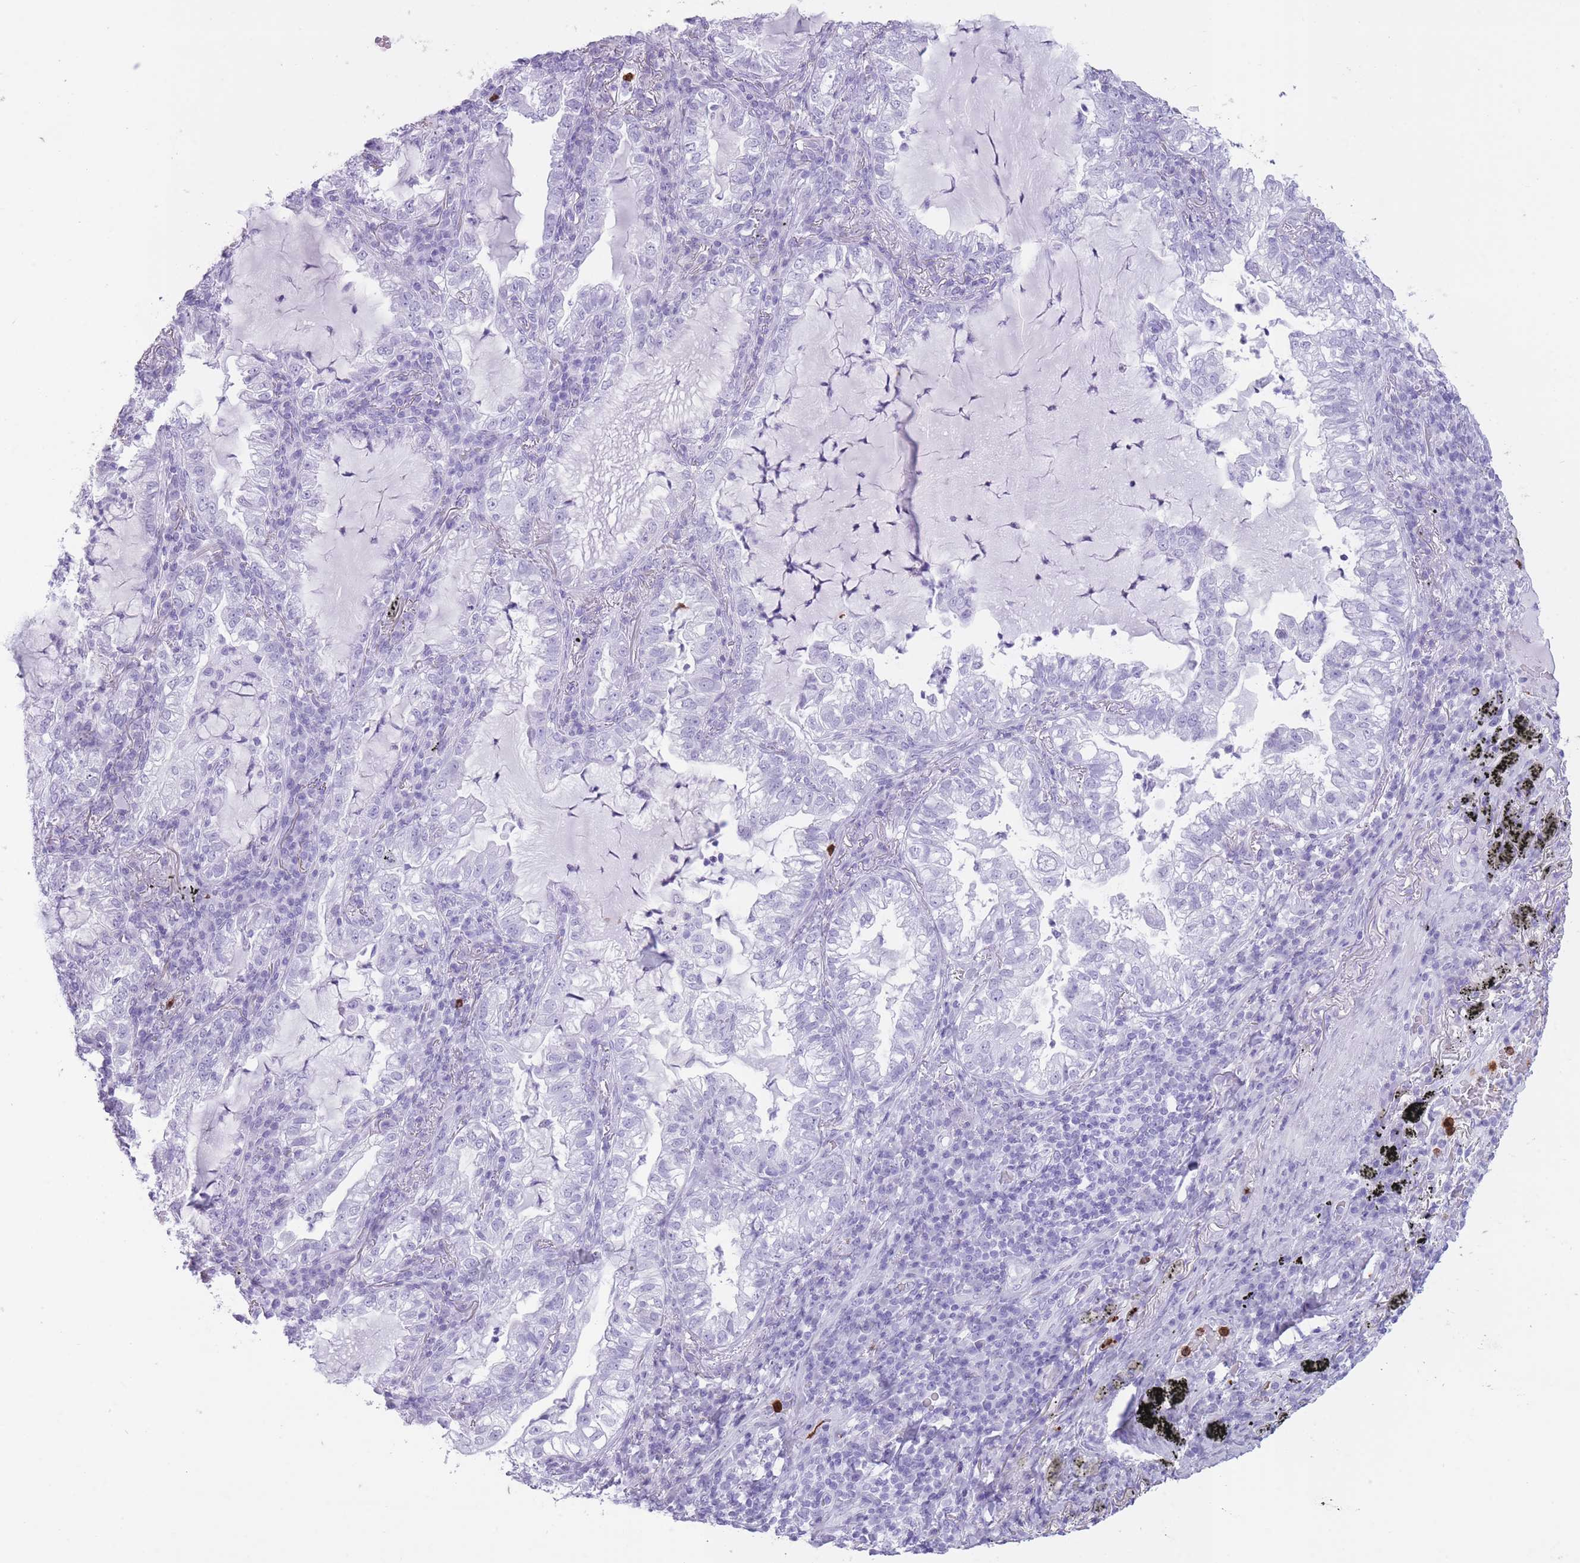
{"staining": {"intensity": "negative", "quantity": "none", "location": "none"}, "tissue": "lung cancer", "cell_type": "Tumor cells", "image_type": "cancer", "snomed": [{"axis": "morphology", "description": "Adenocarcinoma, NOS"}, {"axis": "topography", "description": "Lung"}], "caption": "DAB immunohistochemical staining of adenocarcinoma (lung) shows no significant positivity in tumor cells. (Brightfield microscopy of DAB (3,3'-diaminobenzidine) IHC at high magnification).", "gene": "OR4F21", "patient": {"sex": "female", "age": 73}}